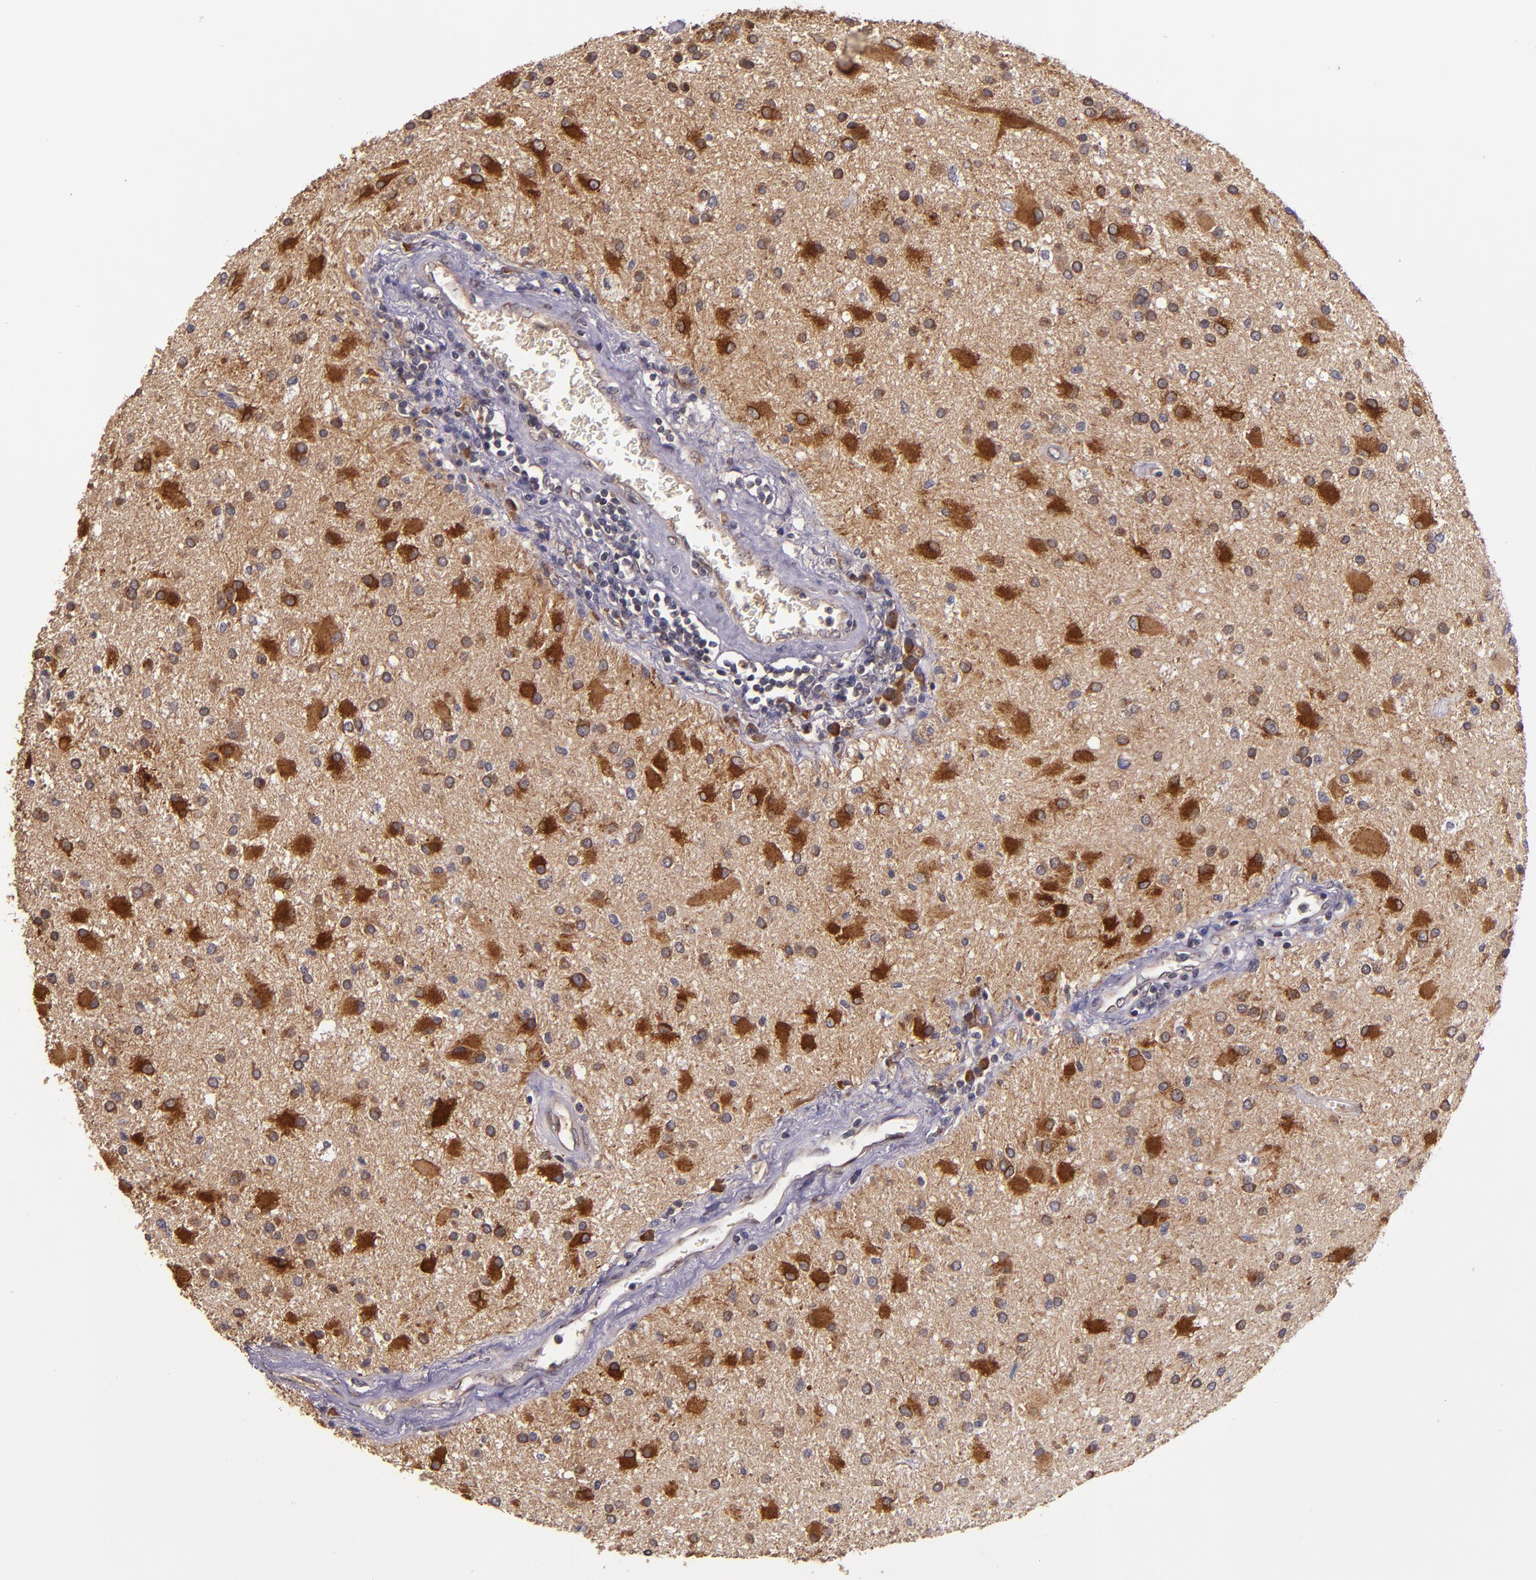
{"staining": {"intensity": "moderate", "quantity": "25%-75%", "location": "cytoplasmic/membranous"}, "tissue": "glioma", "cell_type": "Tumor cells", "image_type": "cancer", "snomed": [{"axis": "morphology", "description": "Glioma, malignant, Low grade"}, {"axis": "topography", "description": "Brain"}], "caption": "The micrograph reveals a brown stain indicating the presence of a protein in the cytoplasmic/membranous of tumor cells in glioma.", "gene": "PRAF2", "patient": {"sex": "male", "age": 58}}